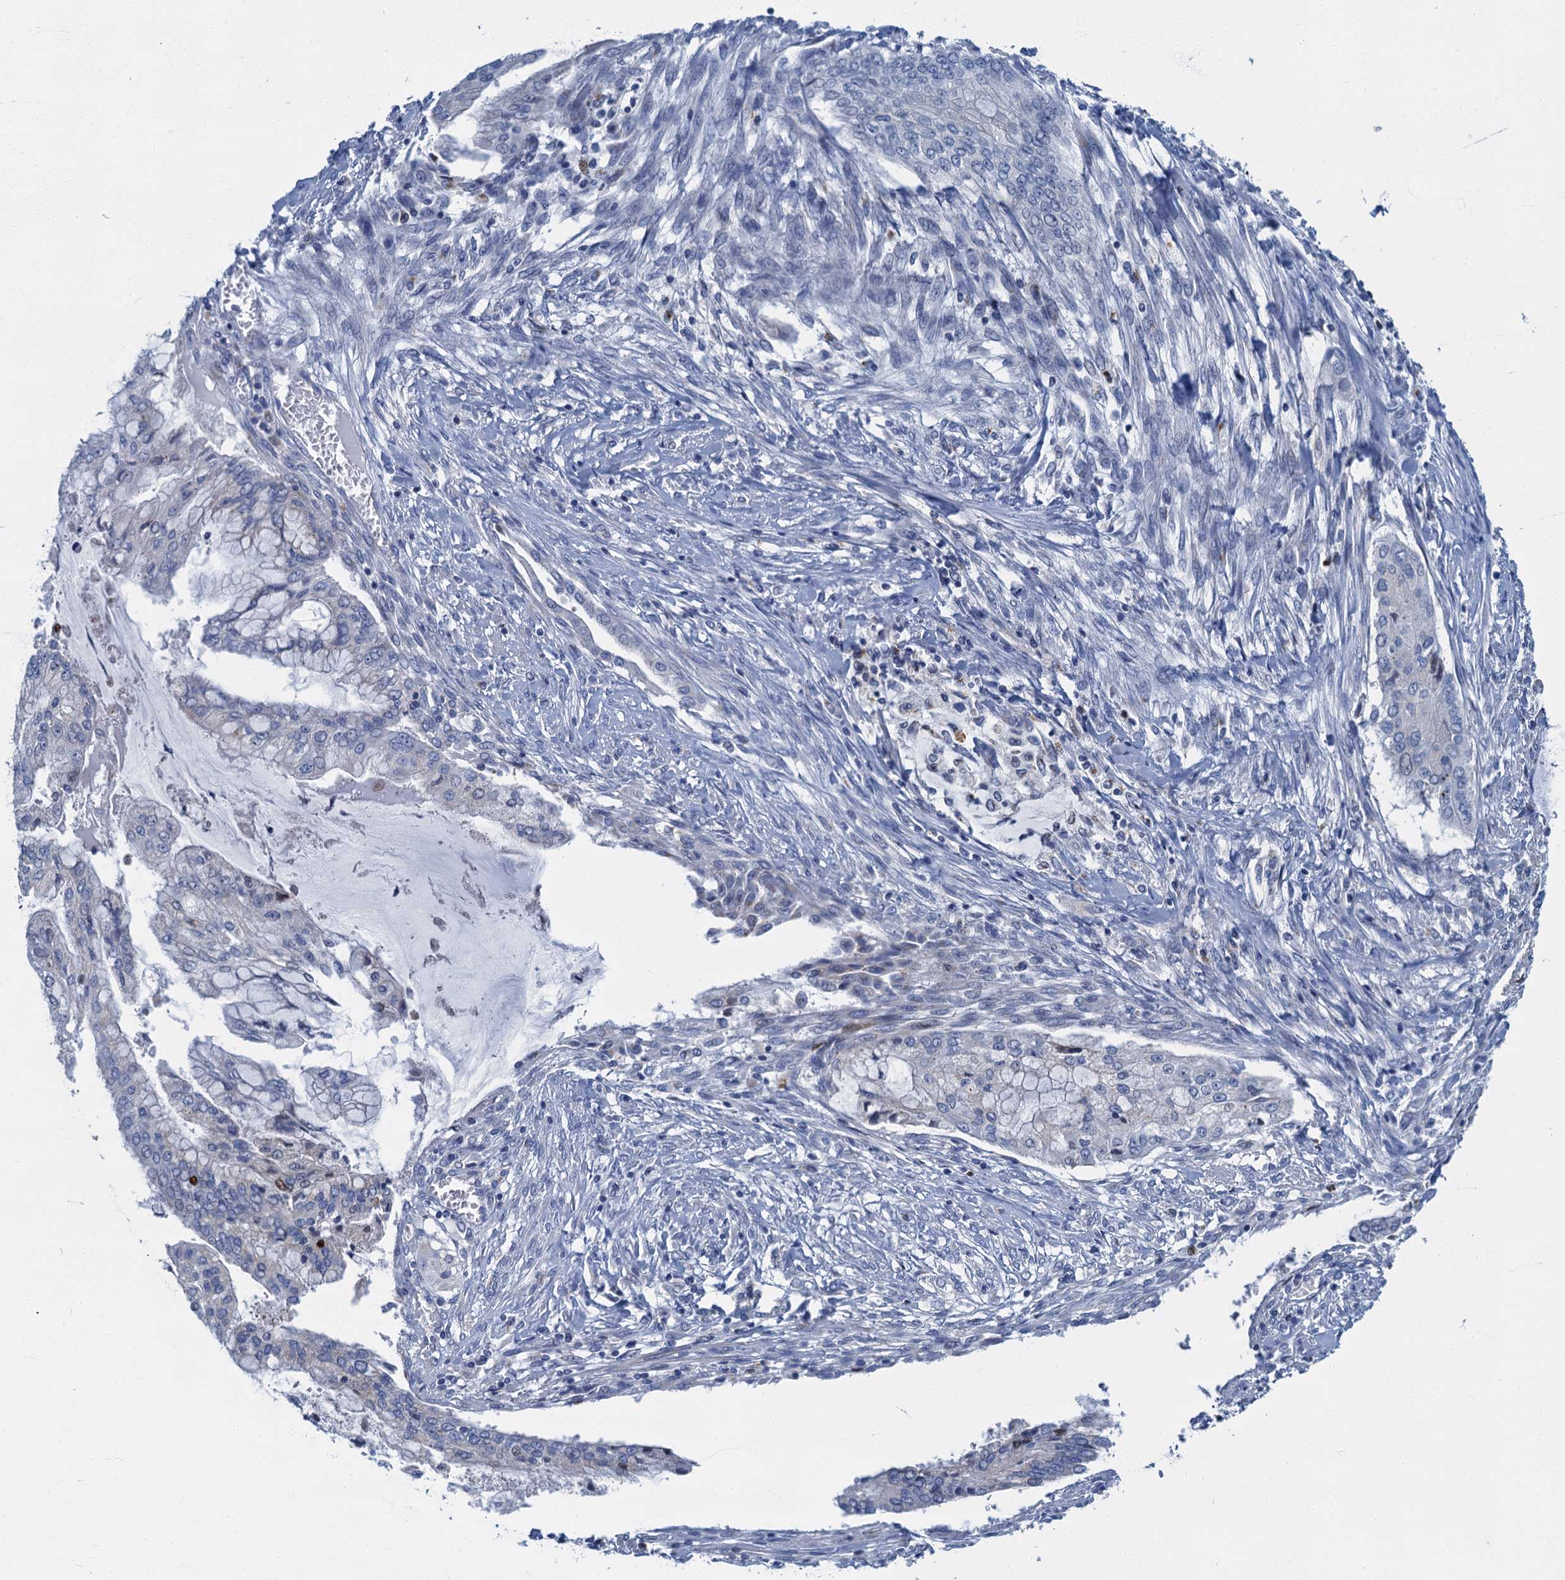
{"staining": {"intensity": "negative", "quantity": "none", "location": "none"}, "tissue": "pancreatic cancer", "cell_type": "Tumor cells", "image_type": "cancer", "snomed": [{"axis": "morphology", "description": "Adenocarcinoma, NOS"}, {"axis": "topography", "description": "Pancreas"}], "caption": "Image shows no significant protein positivity in tumor cells of adenocarcinoma (pancreatic).", "gene": "LYPD3", "patient": {"sex": "male", "age": 46}}